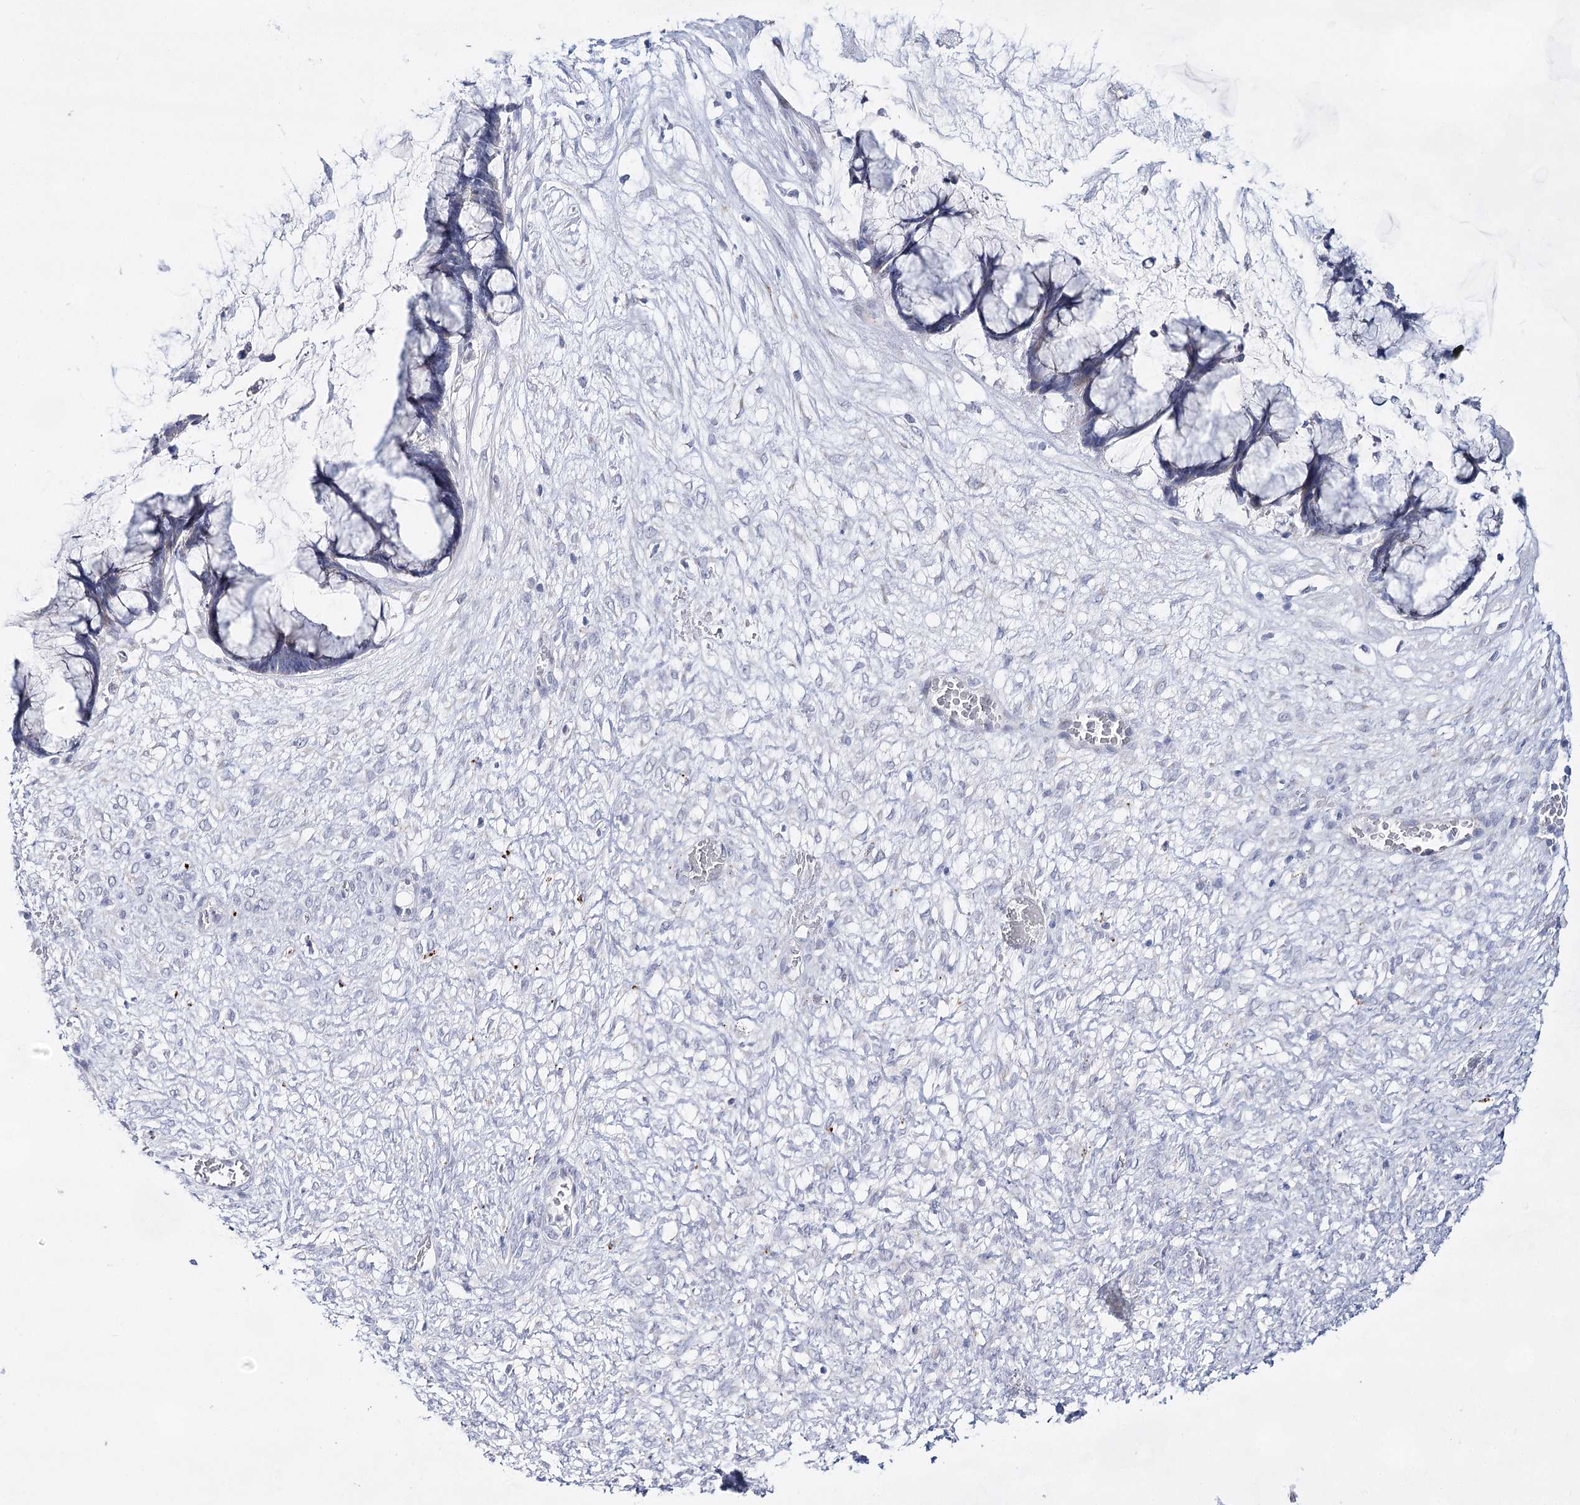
{"staining": {"intensity": "negative", "quantity": "none", "location": "none"}, "tissue": "ovarian cancer", "cell_type": "Tumor cells", "image_type": "cancer", "snomed": [{"axis": "morphology", "description": "Cystadenocarcinoma, mucinous, NOS"}, {"axis": "topography", "description": "Ovary"}], "caption": "Tumor cells are negative for protein expression in human ovarian cancer.", "gene": "BPHL", "patient": {"sex": "female", "age": 42}}